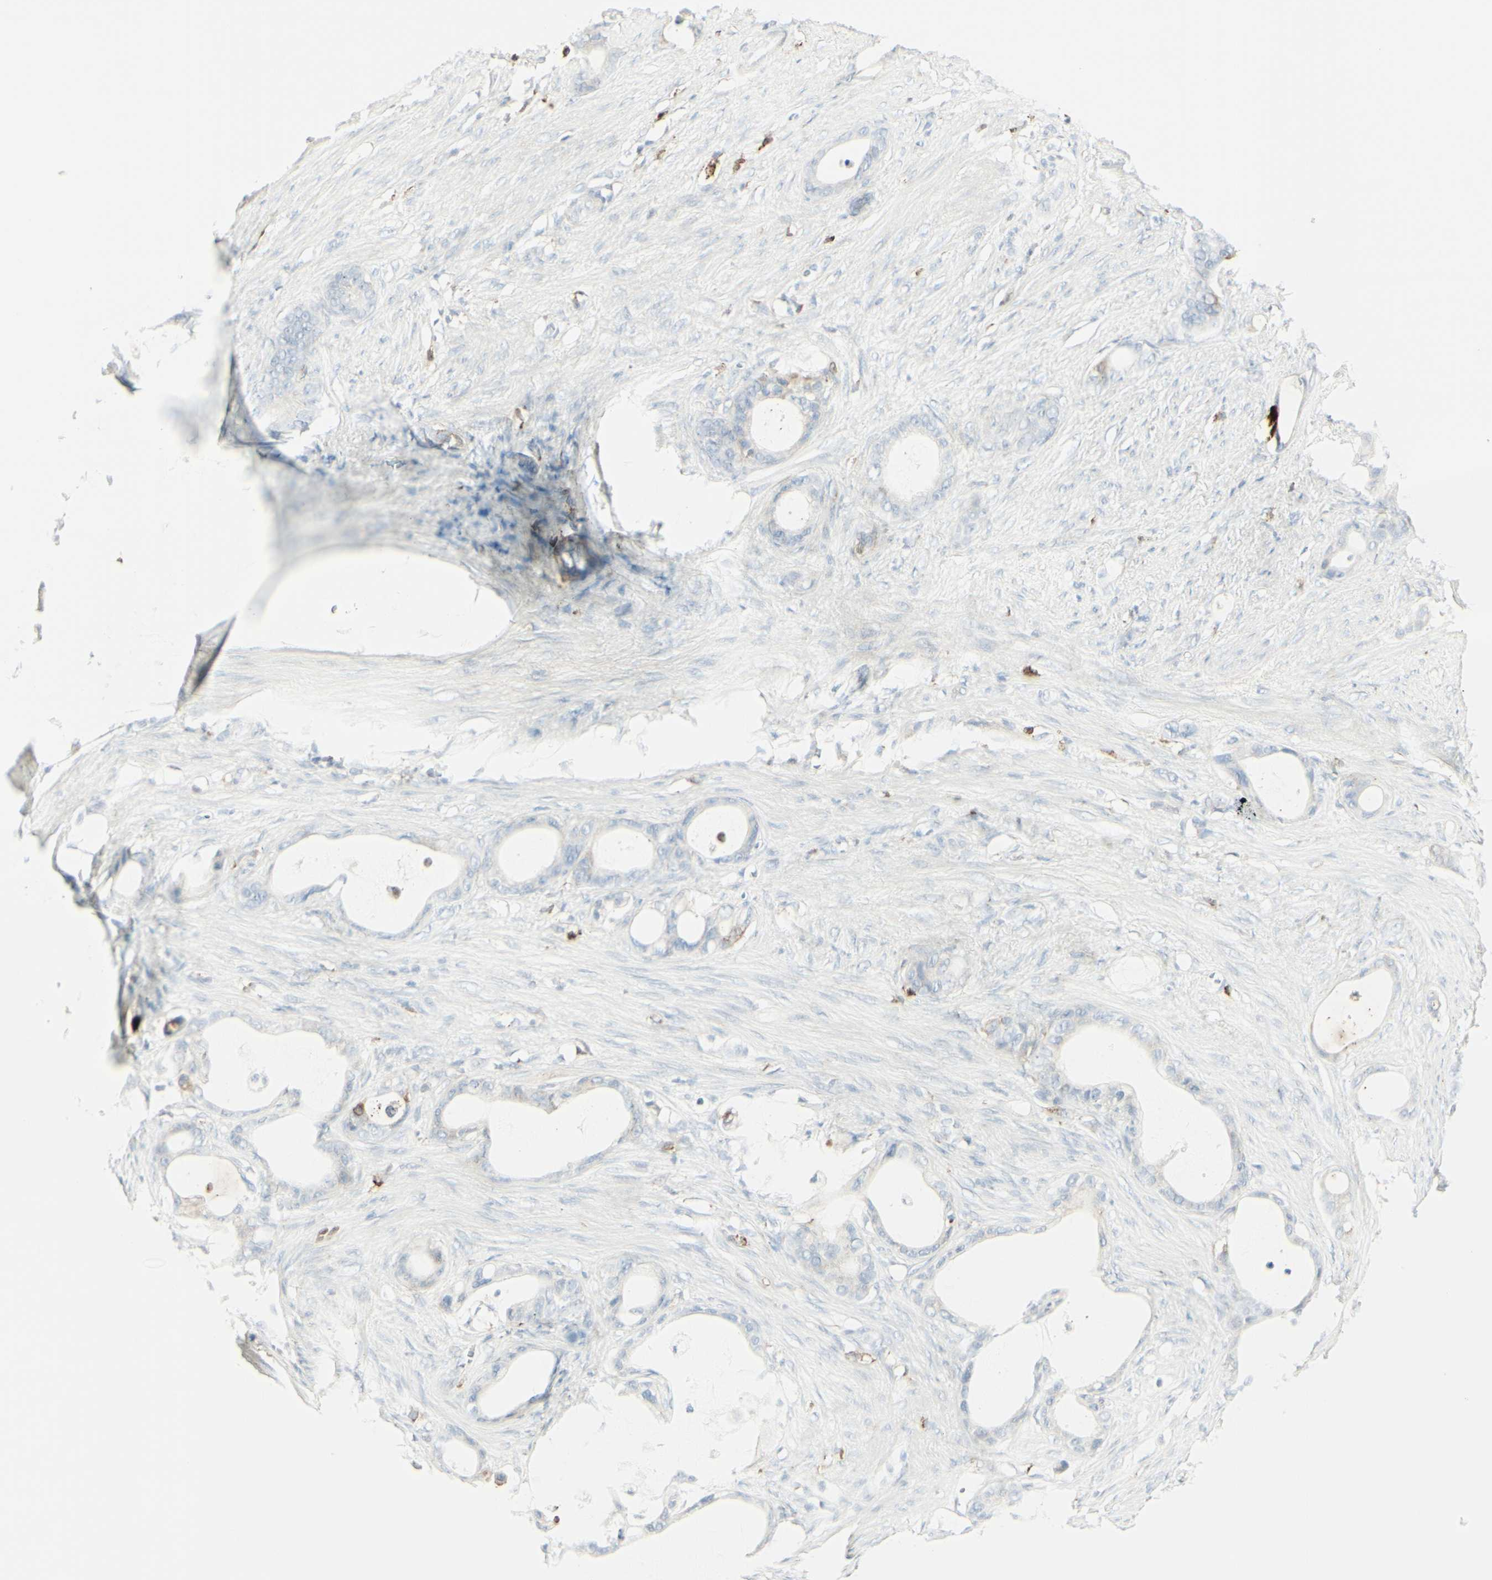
{"staining": {"intensity": "weak", "quantity": "<25%", "location": "cytoplasmic/membranous"}, "tissue": "stomach cancer", "cell_type": "Tumor cells", "image_type": "cancer", "snomed": [{"axis": "morphology", "description": "Adenocarcinoma, NOS"}, {"axis": "topography", "description": "Stomach"}], "caption": "The IHC histopathology image has no significant positivity in tumor cells of stomach adenocarcinoma tissue. (Immunohistochemistry, brightfield microscopy, high magnification).", "gene": "MDK", "patient": {"sex": "female", "age": 75}}